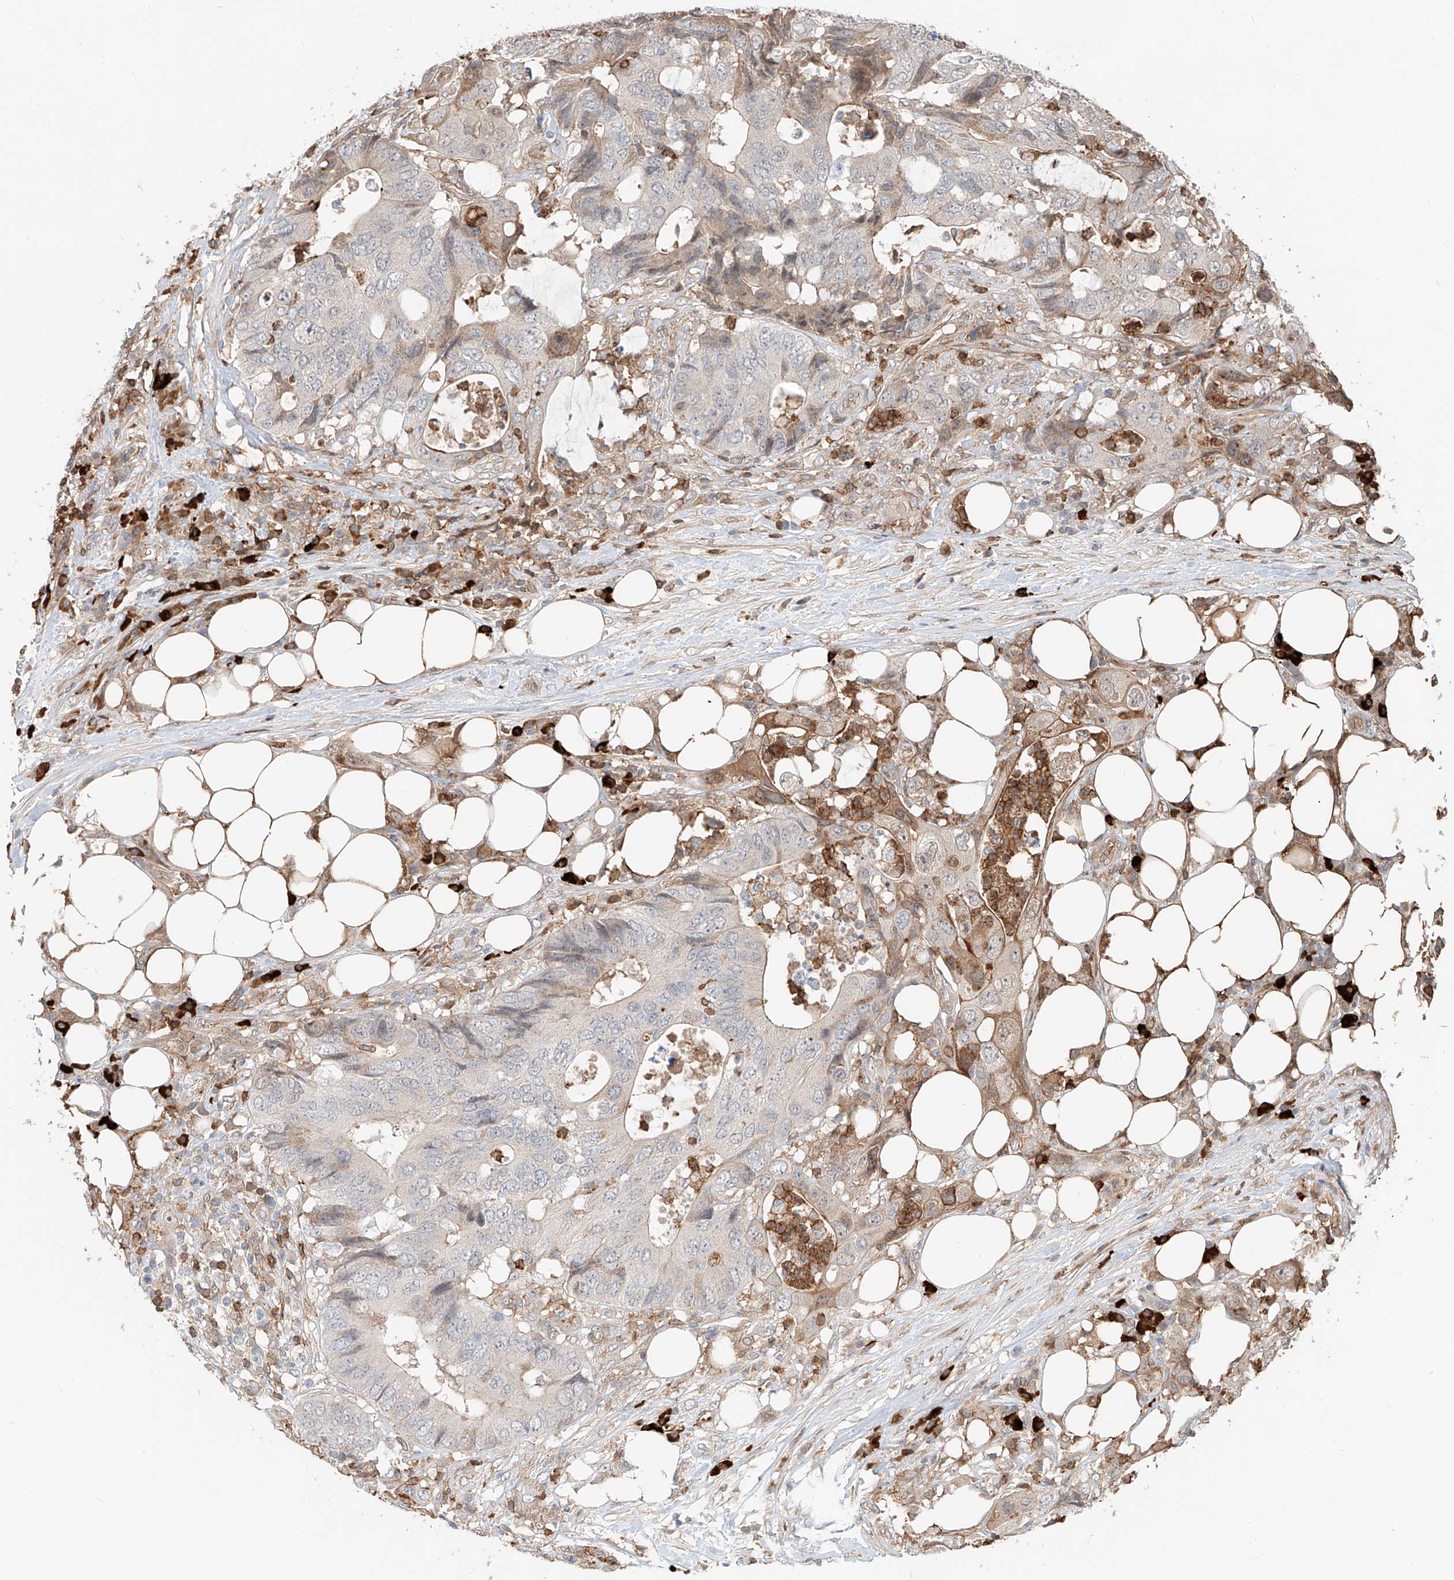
{"staining": {"intensity": "weak", "quantity": "<25%", "location": "cytoplasmic/membranous"}, "tissue": "colorectal cancer", "cell_type": "Tumor cells", "image_type": "cancer", "snomed": [{"axis": "morphology", "description": "Adenocarcinoma, NOS"}, {"axis": "topography", "description": "Colon"}], "caption": "High magnification brightfield microscopy of adenocarcinoma (colorectal) stained with DAB (3,3'-diaminobenzidine) (brown) and counterstained with hematoxylin (blue): tumor cells show no significant expression. Brightfield microscopy of IHC stained with DAB (brown) and hematoxylin (blue), captured at high magnification.", "gene": "CEP162", "patient": {"sex": "male", "age": 71}}